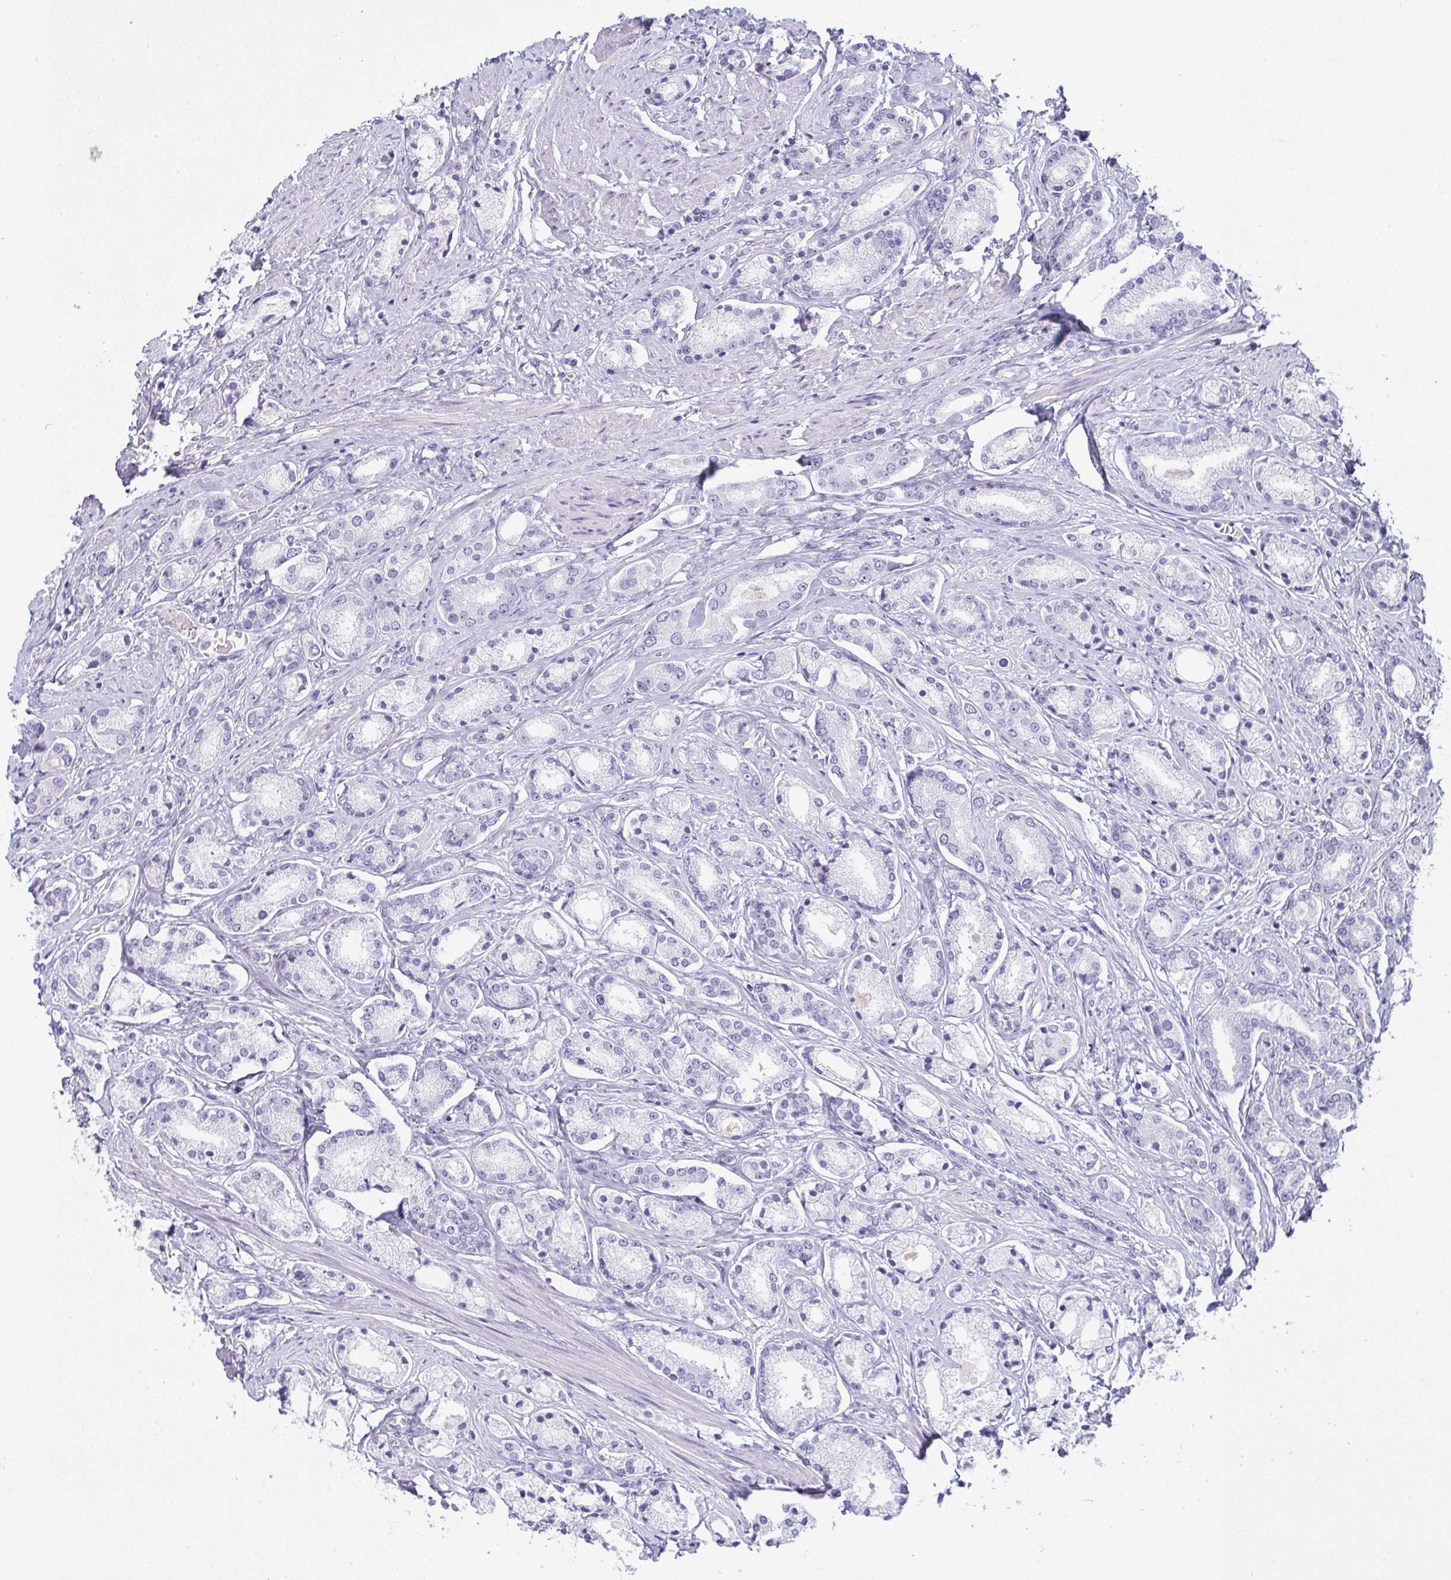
{"staining": {"intensity": "negative", "quantity": "none", "location": "none"}, "tissue": "prostate cancer", "cell_type": "Tumor cells", "image_type": "cancer", "snomed": [{"axis": "morphology", "description": "Adenocarcinoma, High grade"}, {"axis": "topography", "description": "Prostate"}], "caption": "This is an immunohistochemistry (IHC) photomicrograph of human high-grade adenocarcinoma (prostate). There is no staining in tumor cells.", "gene": "SLC36A2", "patient": {"sex": "male", "age": 63}}